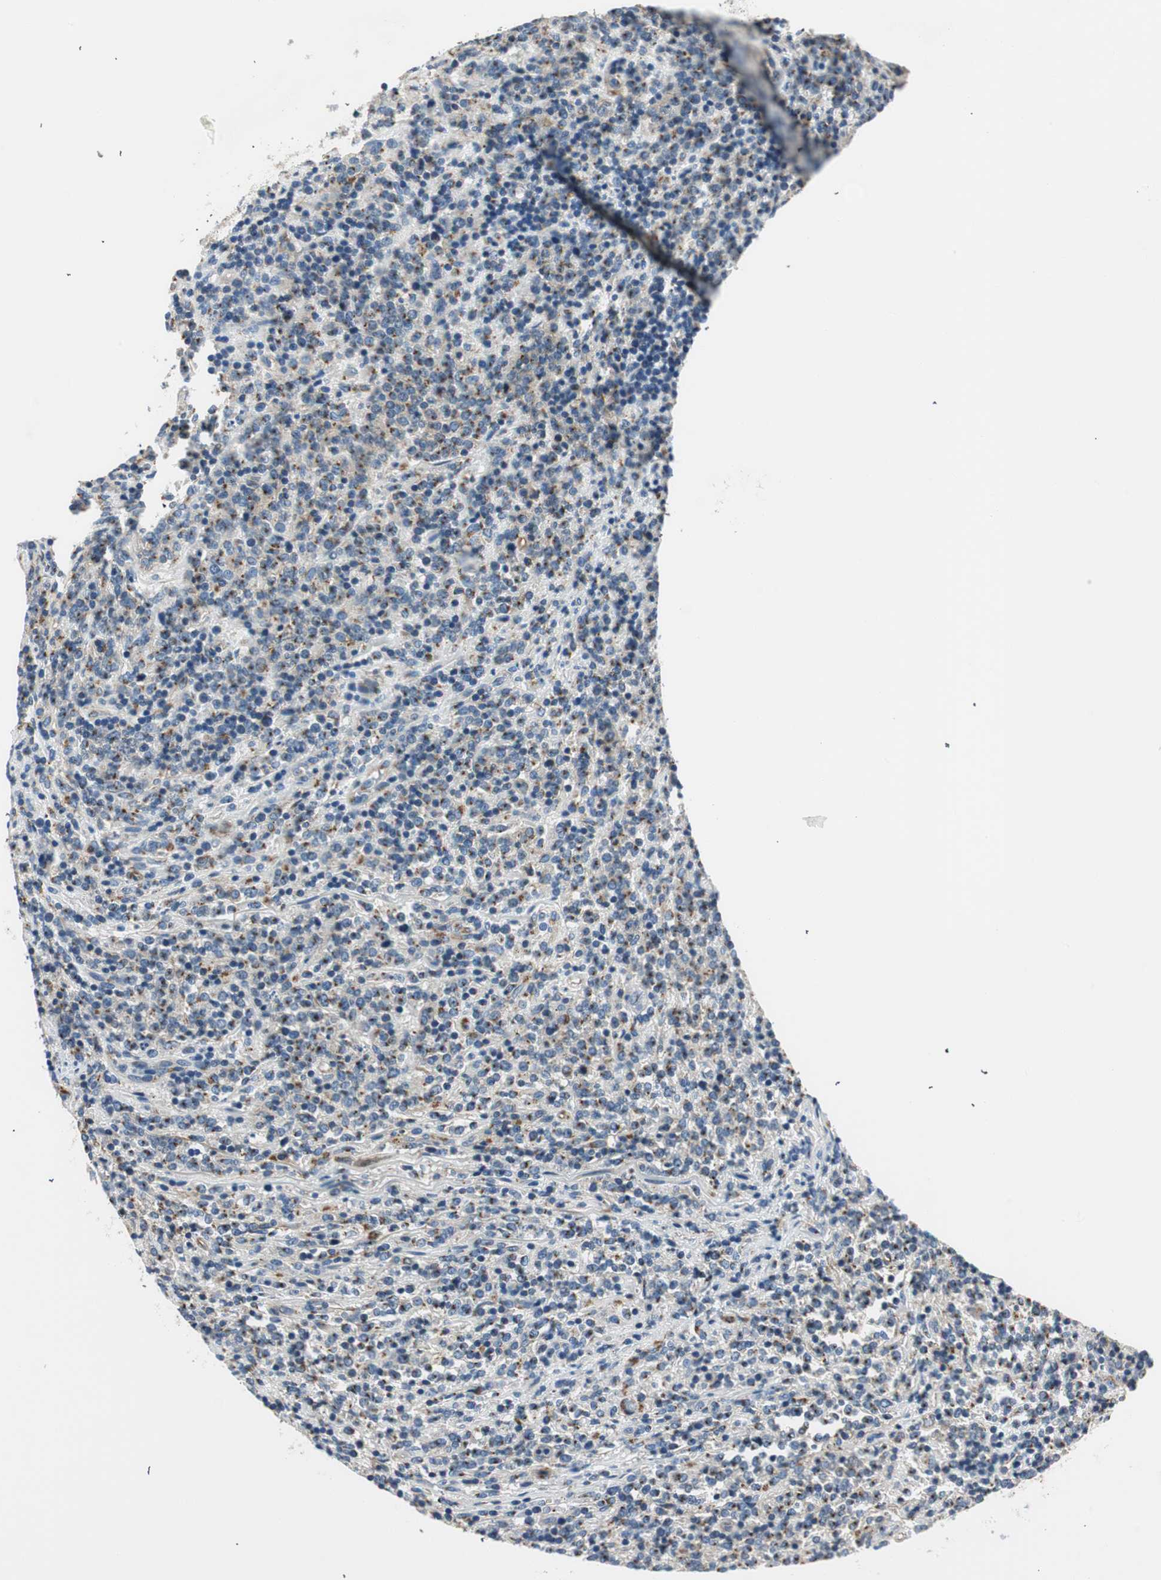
{"staining": {"intensity": "moderate", "quantity": "25%-75%", "location": "cytoplasmic/membranous"}, "tissue": "lymphoma", "cell_type": "Tumor cells", "image_type": "cancer", "snomed": [{"axis": "morphology", "description": "Malignant lymphoma, non-Hodgkin's type, High grade"}, {"axis": "topography", "description": "Soft tissue"}], "caption": "This photomicrograph displays immunohistochemistry staining of human lymphoma, with medium moderate cytoplasmic/membranous expression in about 25%-75% of tumor cells.", "gene": "TMF1", "patient": {"sex": "male", "age": 18}}